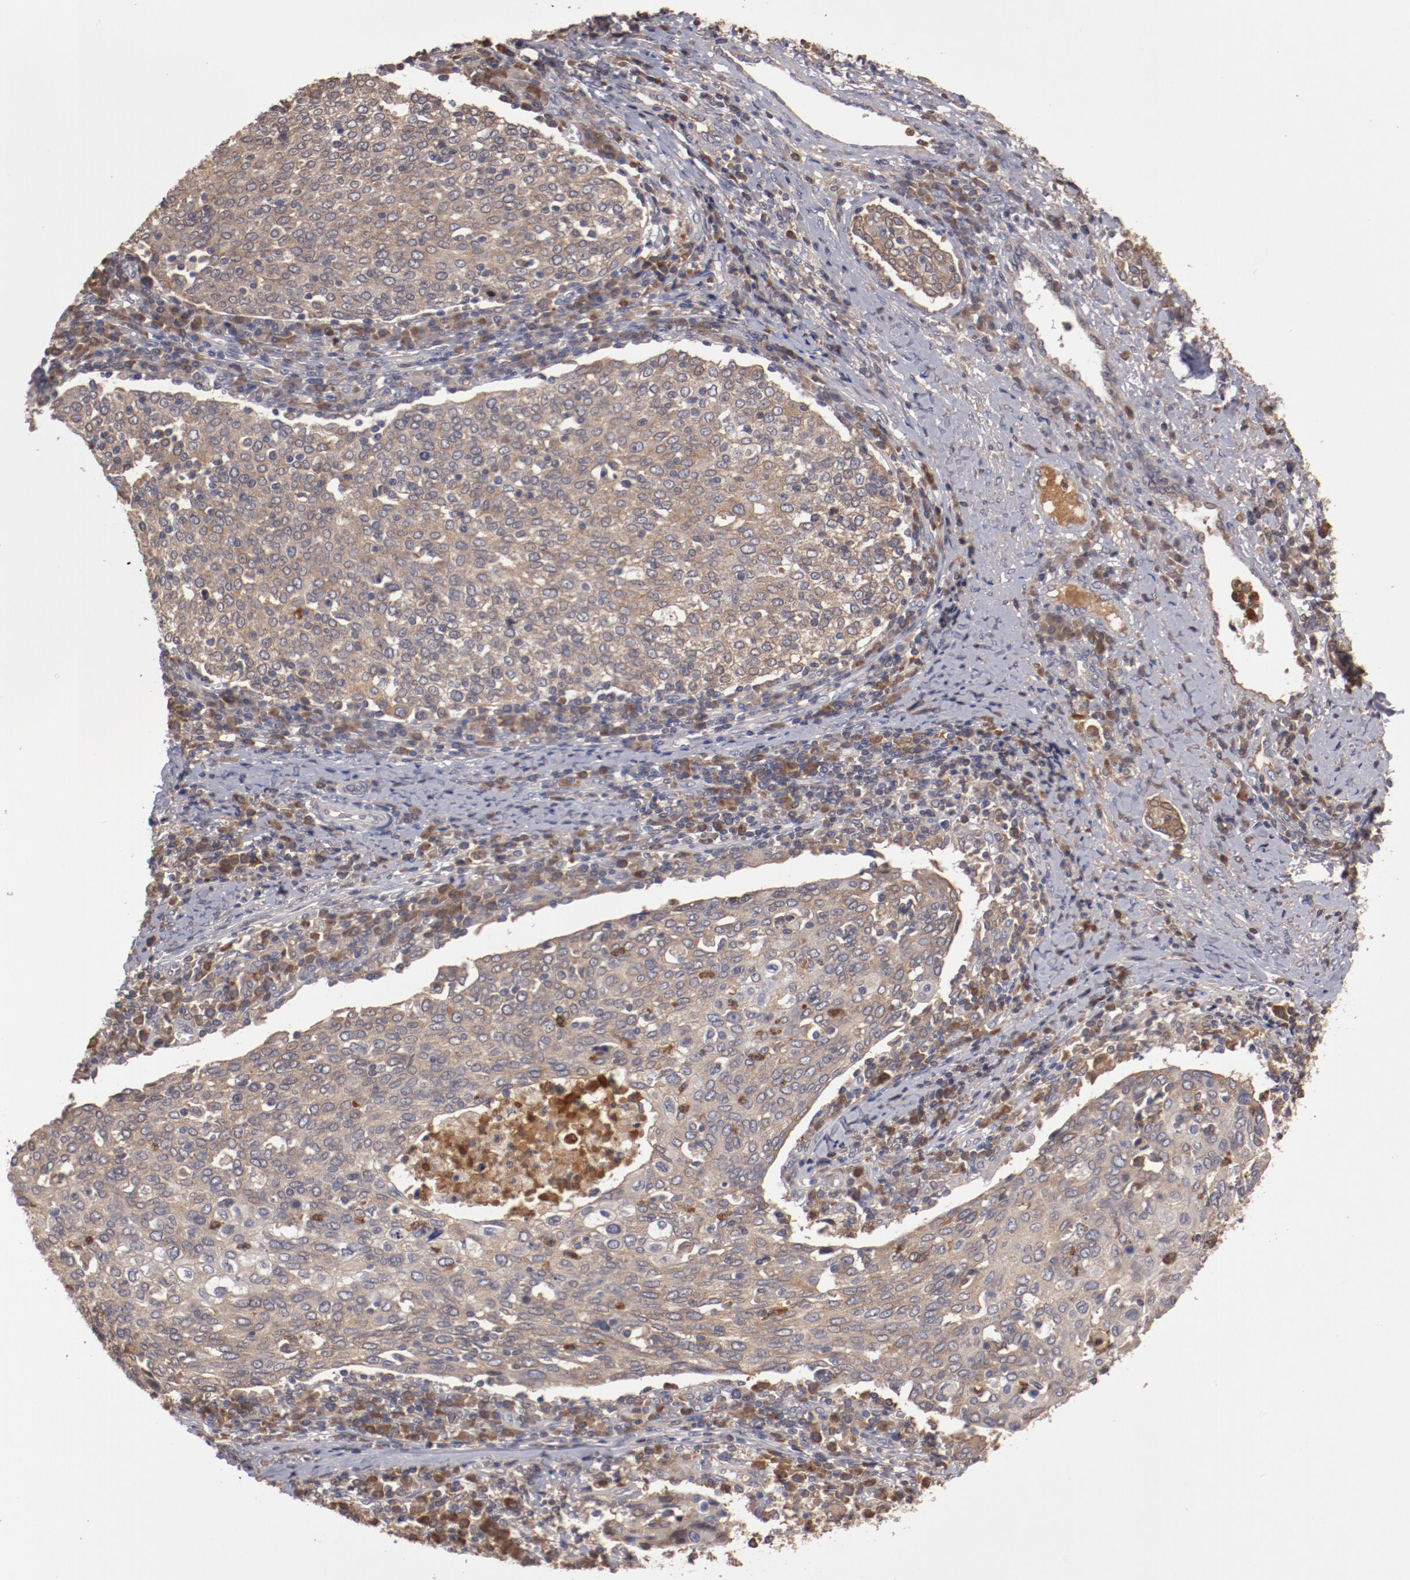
{"staining": {"intensity": "weak", "quantity": ">75%", "location": "cytoplasmic/membranous"}, "tissue": "cervical cancer", "cell_type": "Tumor cells", "image_type": "cancer", "snomed": [{"axis": "morphology", "description": "Squamous cell carcinoma, NOS"}, {"axis": "topography", "description": "Cervix"}], "caption": "High-power microscopy captured an IHC micrograph of cervical squamous cell carcinoma, revealing weak cytoplasmic/membranous staining in approximately >75% of tumor cells. The staining is performed using DAB (3,3'-diaminobenzidine) brown chromogen to label protein expression. The nuclei are counter-stained blue using hematoxylin.", "gene": "SERPINA7", "patient": {"sex": "female", "age": 40}}